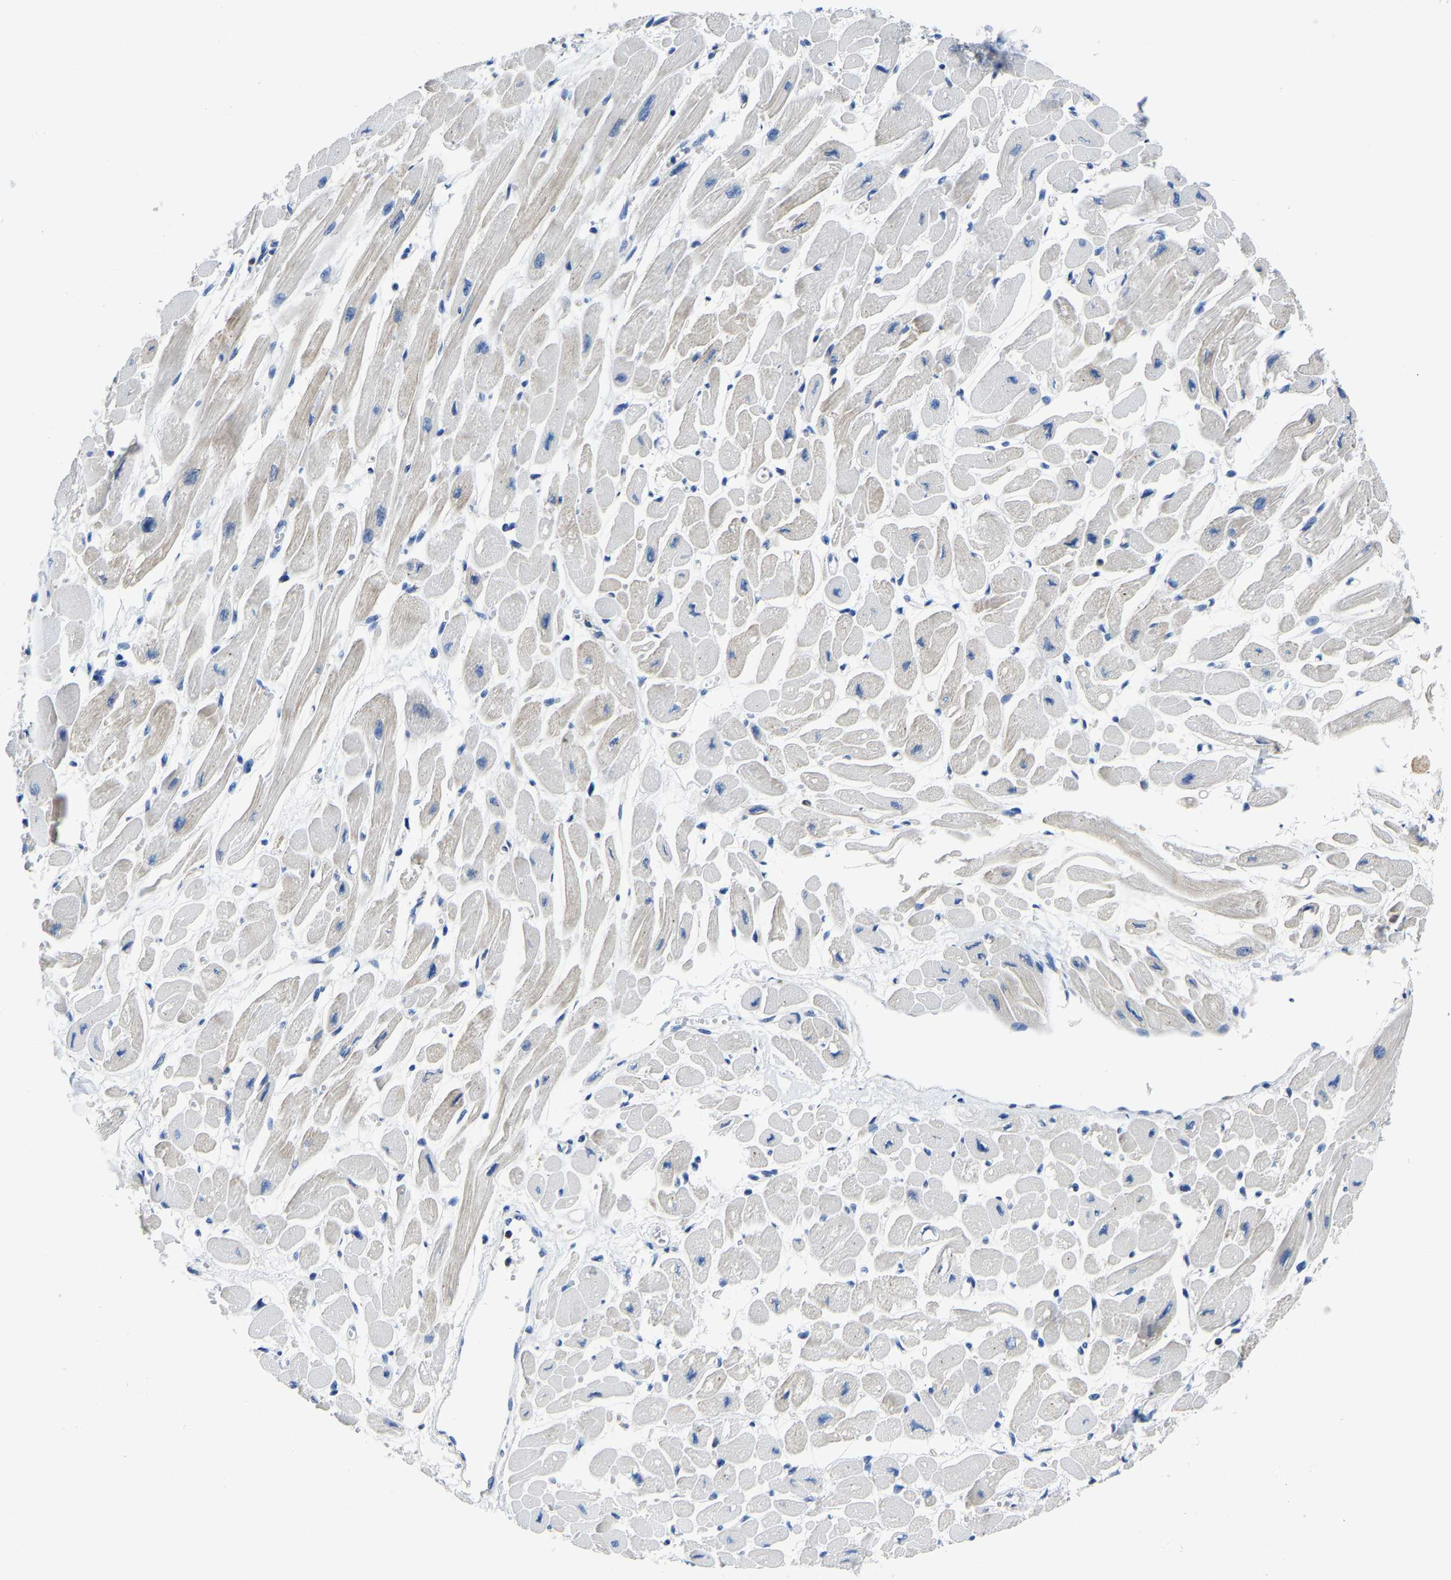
{"staining": {"intensity": "moderate", "quantity": "<25%", "location": "cytoplasmic/membranous"}, "tissue": "heart muscle", "cell_type": "Cardiomyocytes", "image_type": "normal", "snomed": [{"axis": "morphology", "description": "Normal tissue, NOS"}, {"axis": "topography", "description": "Heart"}], "caption": "The photomicrograph displays immunohistochemical staining of normal heart muscle. There is moderate cytoplasmic/membranous staining is identified in about <25% of cardiomyocytes.", "gene": "G3BP2", "patient": {"sex": "female", "age": 54}}